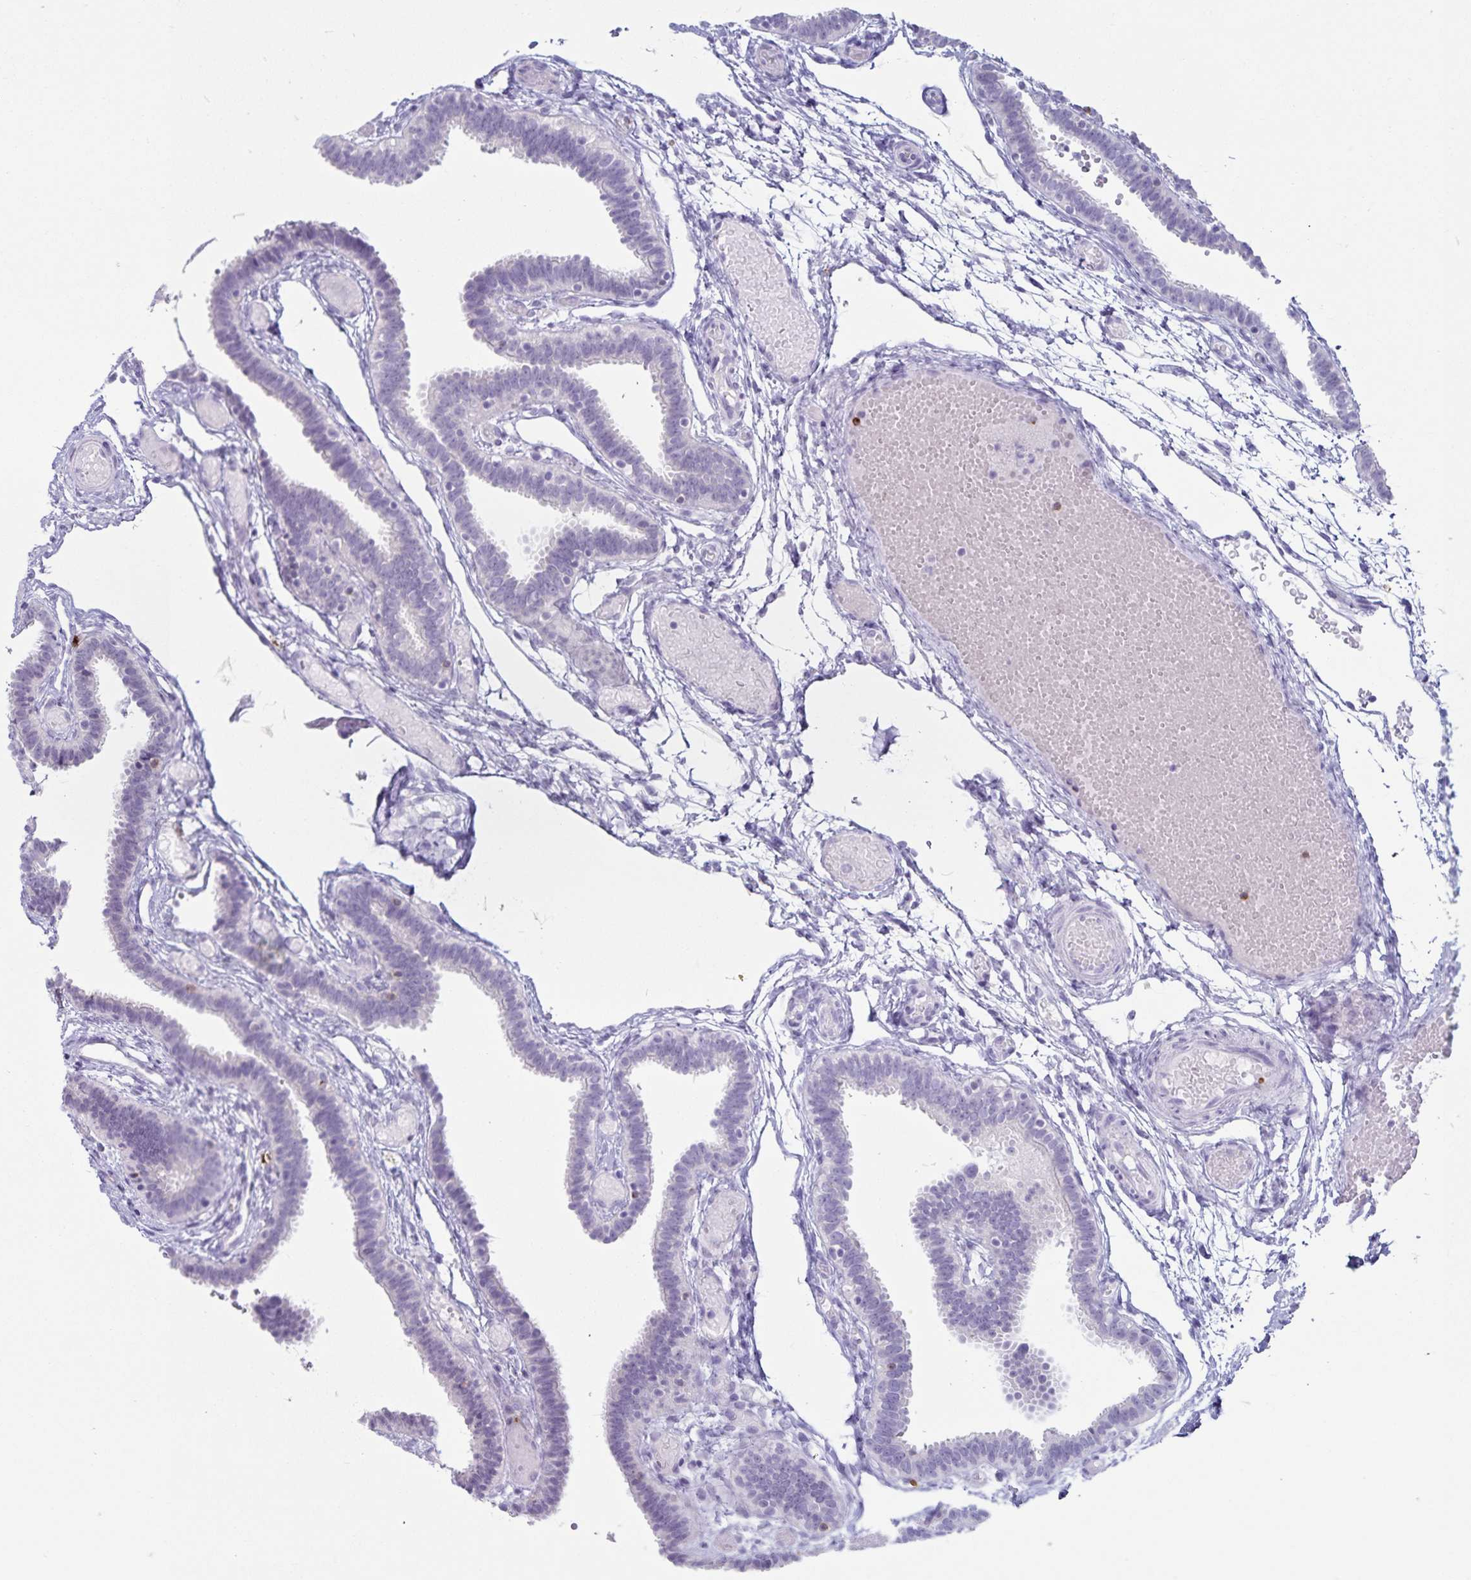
{"staining": {"intensity": "negative", "quantity": "none", "location": "none"}, "tissue": "fallopian tube", "cell_type": "Glandular cells", "image_type": "normal", "snomed": [{"axis": "morphology", "description": "Normal tissue, NOS"}, {"axis": "topography", "description": "Fallopian tube"}], "caption": "Immunohistochemistry (IHC) image of normal fallopian tube: human fallopian tube stained with DAB exhibits no significant protein staining in glandular cells. Brightfield microscopy of immunohistochemistry (IHC) stained with DAB (3,3'-diaminobenzidine) (brown) and hematoxylin (blue), captured at high magnification.", "gene": "GNLY", "patient": {"sex": "female", "age": 37}}